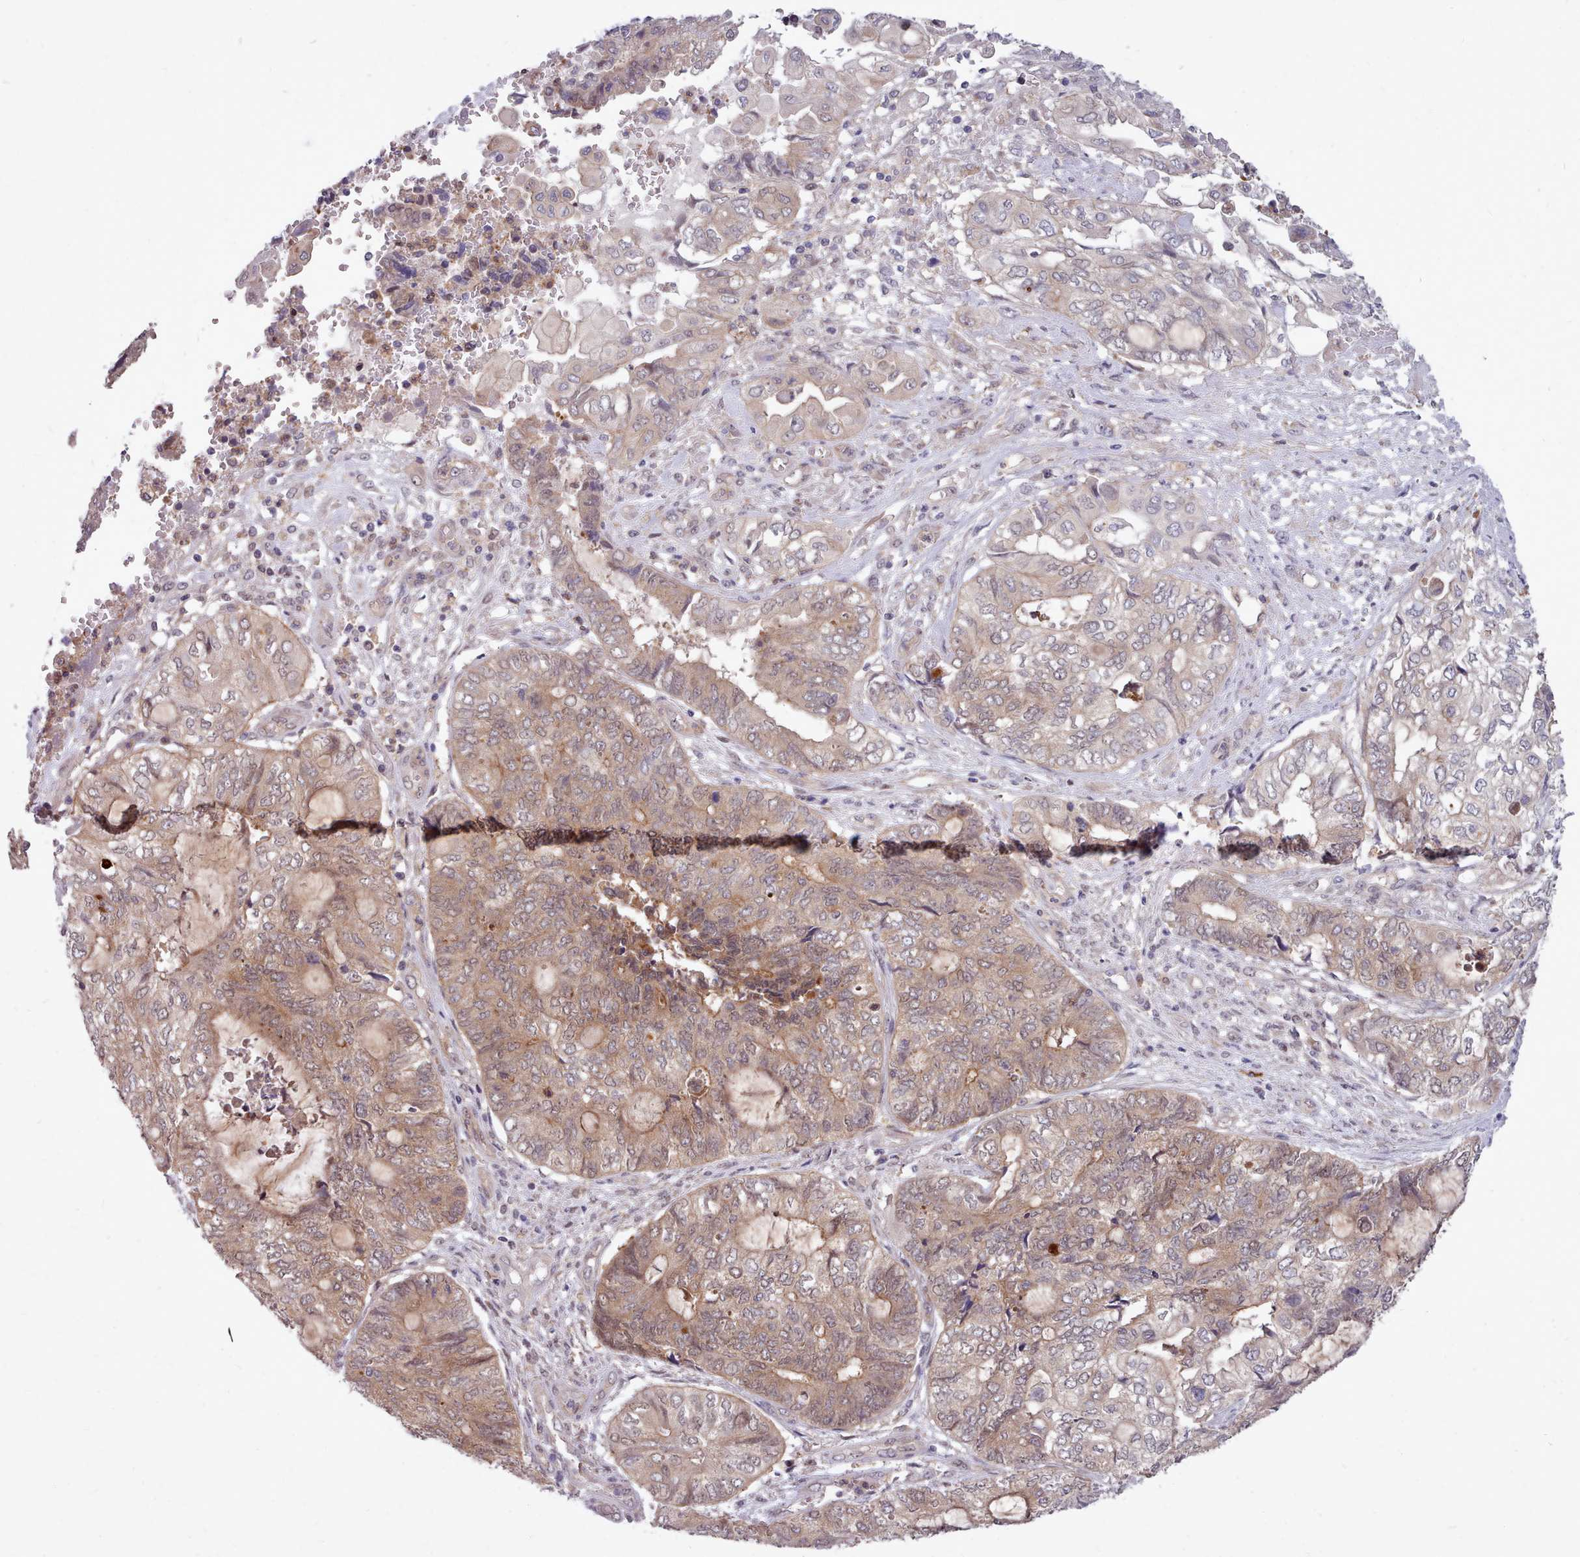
{"staining": {"intensity": "weak", "quantity": "25%-75%", "location": "cytoplasmic/membranous"}, "tissue": "endometrial cancer", "cell_type": "Tumor cells", "image_type": "cancer", "snomed": [{"axis": "morphology", "description": "Adenocarcinoma, NOS"}, {"axis": "topography", "description": "Uterus"}, {"axis": "topography", "description": "Endometrium"}], "caption": "High-magnification brightfield microscopy of endometrial cancer stained with DAB (3,3'-diaminobenzidine) (brown) and counterstained with hematoxylin (blue). tumor cells exhibit weak cytoplasmic/membranous expression is identified in approximately25%-75% of cells.", "gene": "AHCY", "patient": {"sex": "female", "age": 70}}